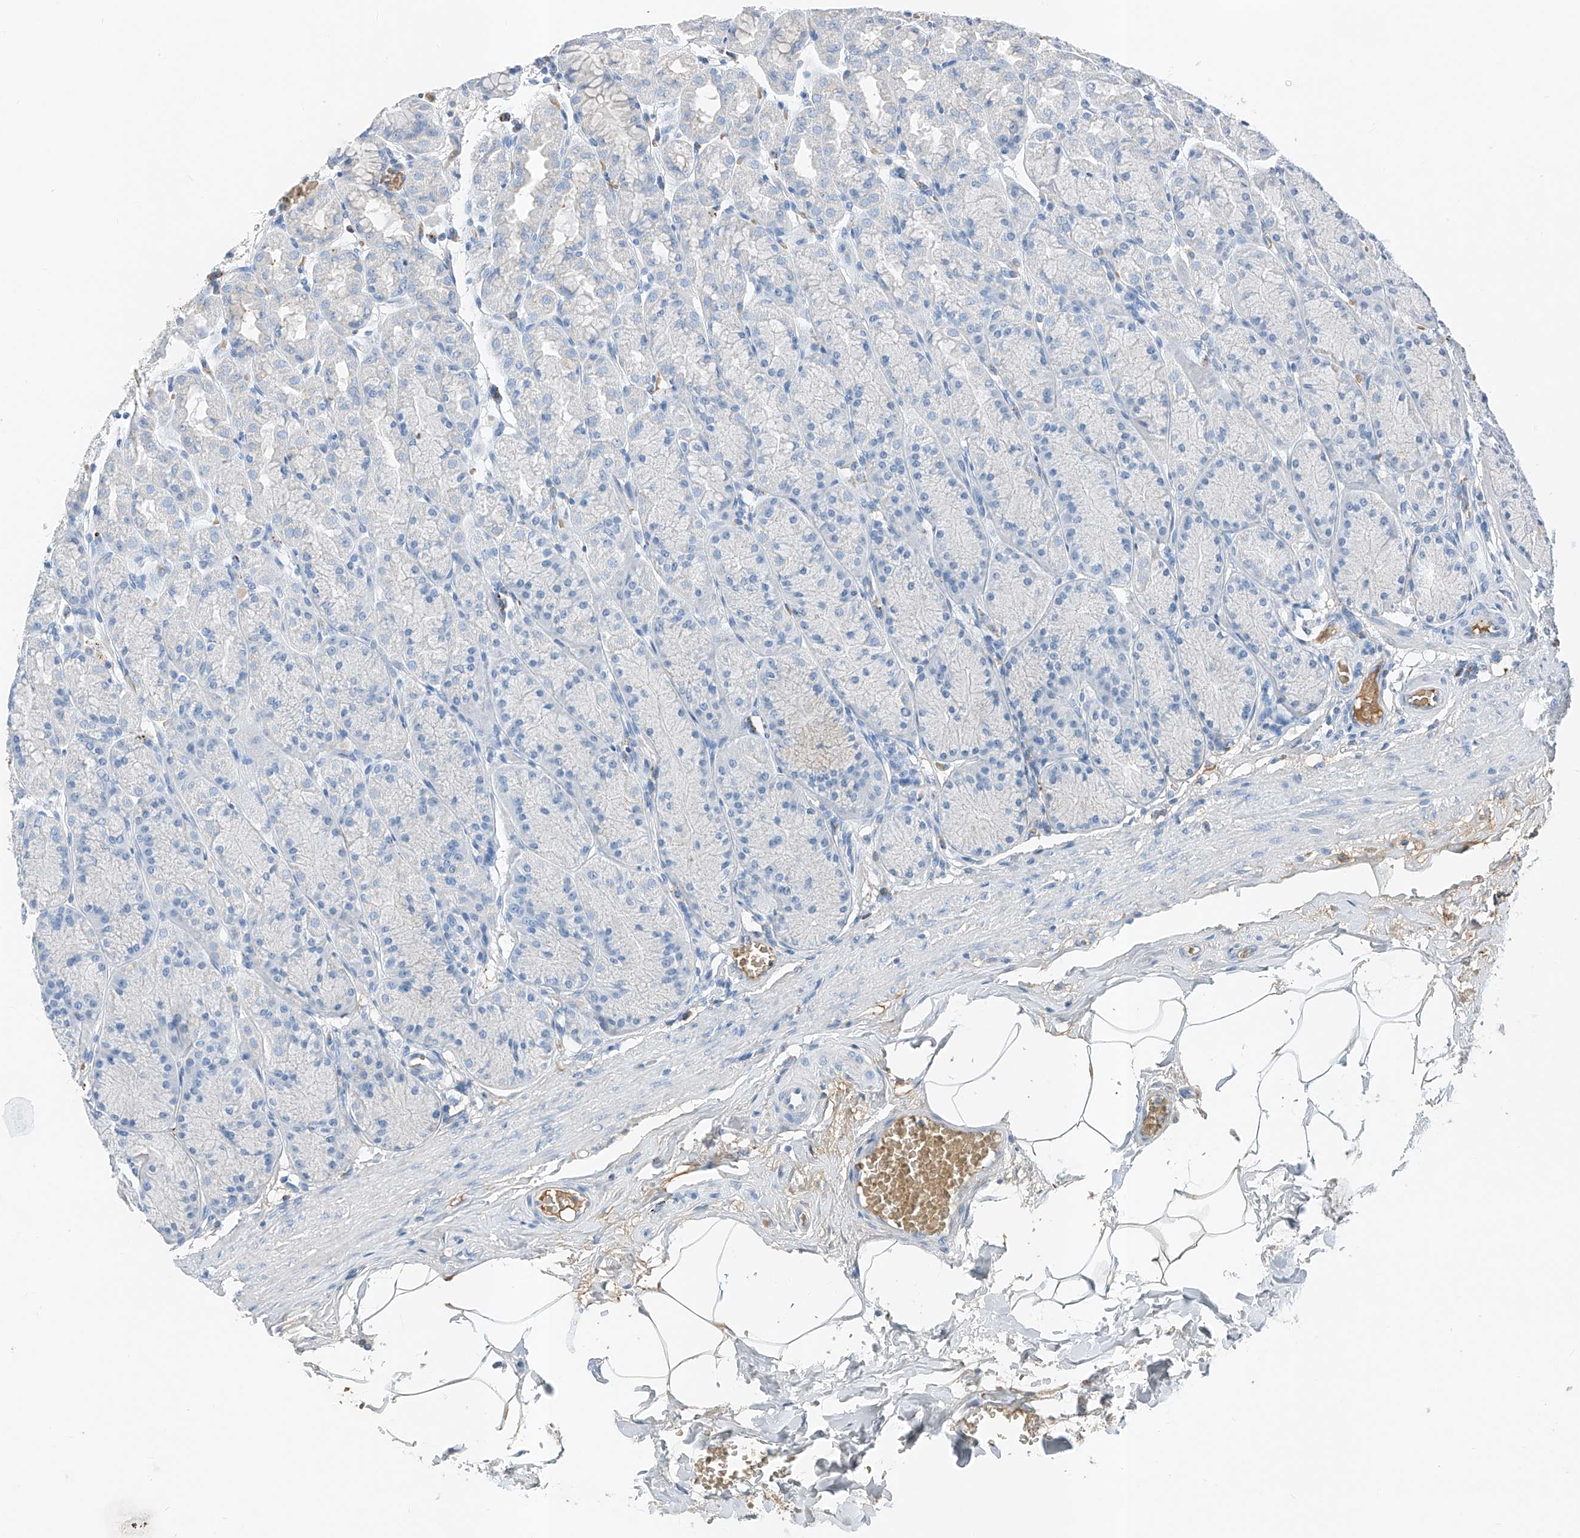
{"staining": {"intensity": "negative", "quantity": "none", "location": "none"}, "tissue": "stomach", "cell_type": "Glandular cells", "image_type": "normal", "snomed": [{"axis": "morphology", "description": "Normal tissue, NOS"}, {"axis": "topography", "description": "Stomach"}], "caption": "A high-resolution image shows IHC staining of normal stomach, which exhibits no significant expression in glandular cells. Brightfield microscopy of immunohistochemistry (IHC) stained with DAB (3,3'-diaminobenzidine) (brown) and hematoxylin (blue), captured at high magnification.", "gene": "PRSS23", "patient": {"sex": "male", "age": 42}}